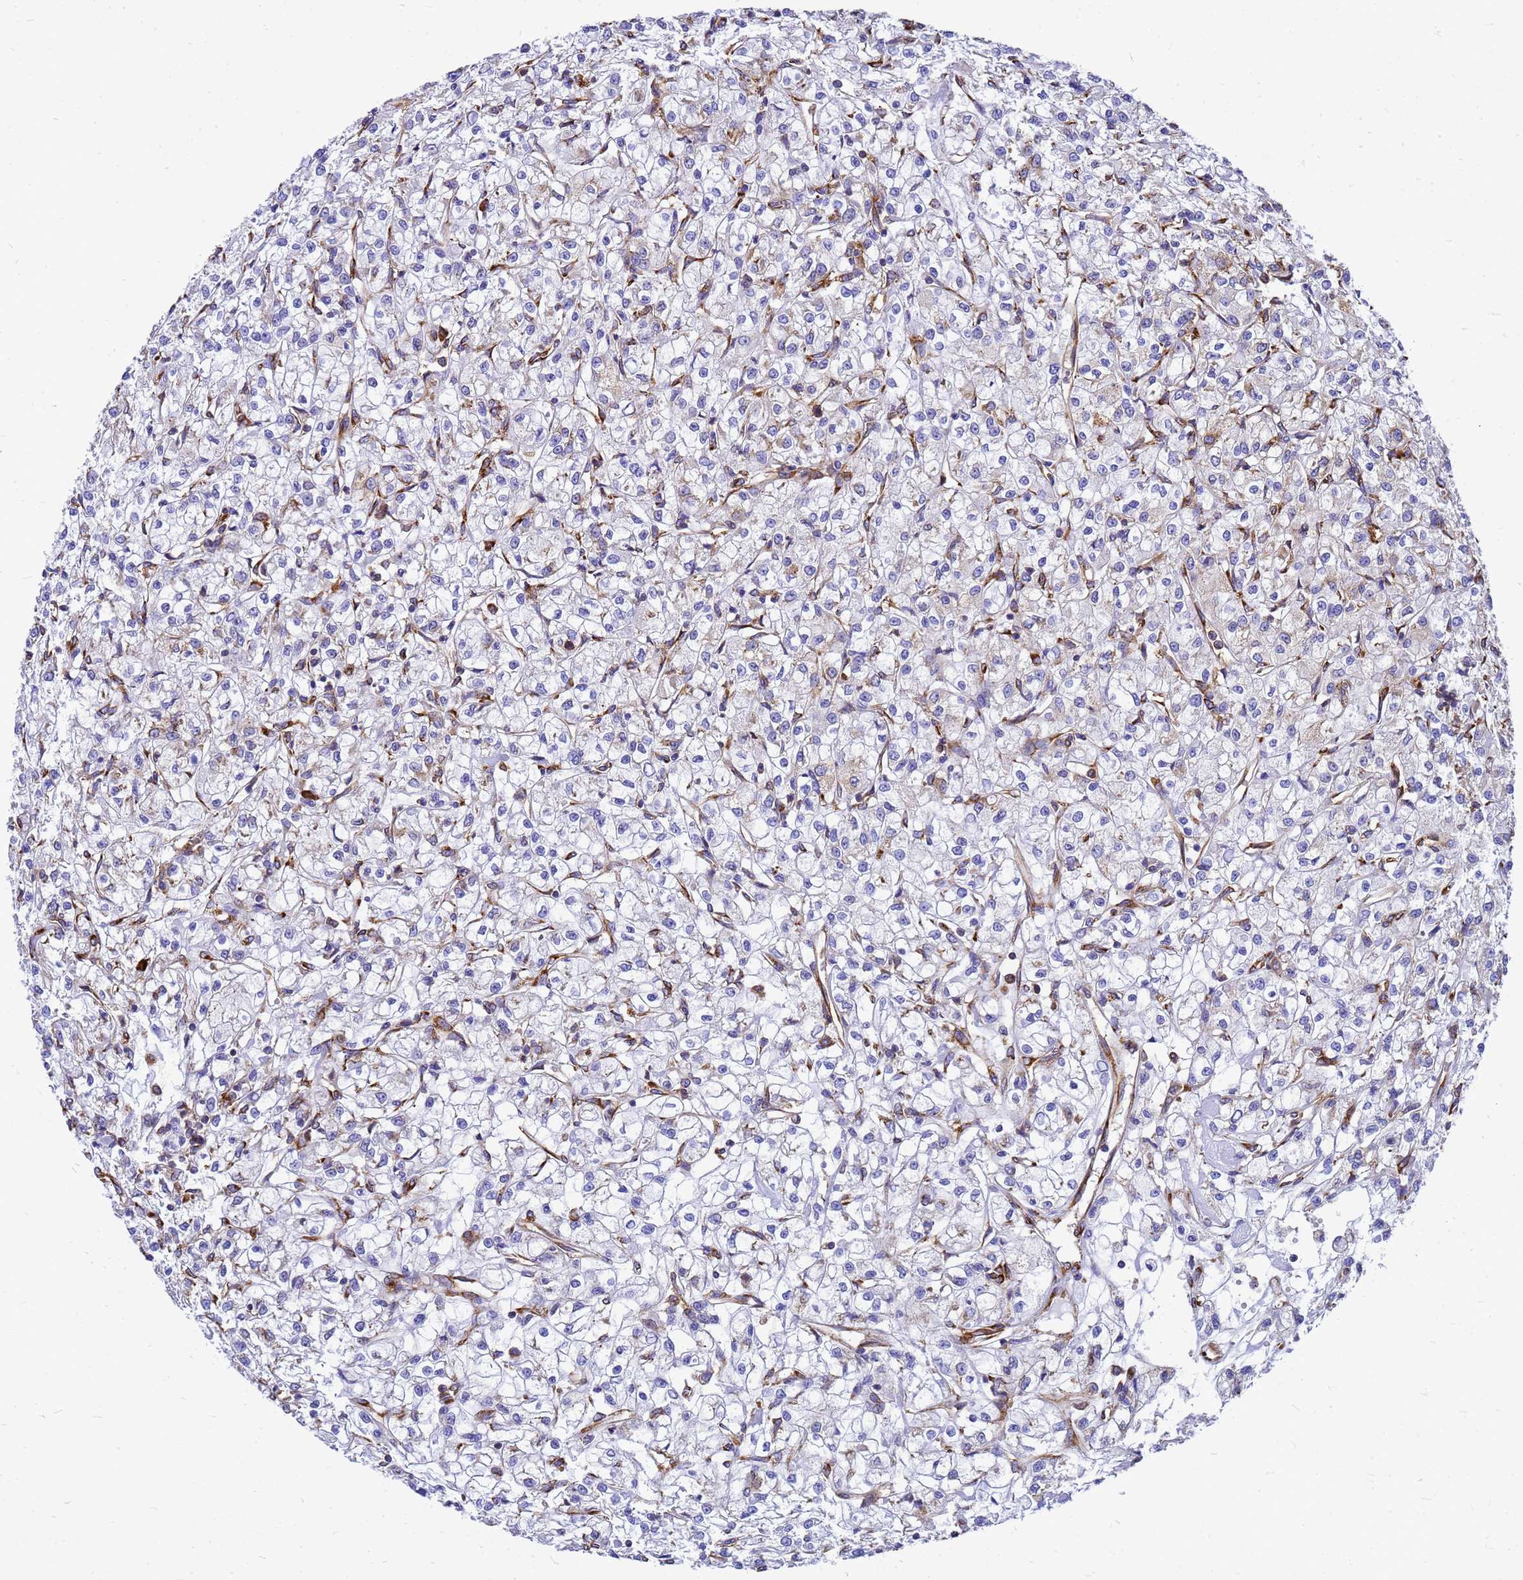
{"staining": {"intensity": "weak", "quantity": "<25%", "location": "cytoplasmic/membranous"}, "tissue": "renal cancer", "cell_type": "Tumor cells", "image_type": "cancer", "snomed": [{"axis": "morphology", "description": "Adenocarcinoma, NOS"}, {"axis": "topography", "description": "Kidney"}], "caption": "This is an immunohistochemistry micrograph of human renal cancer (adenocarcinoma). There is no positivity in tumor cells.", "gene": "EEF1D", "patient": {"sex": "female", "age": 59}}